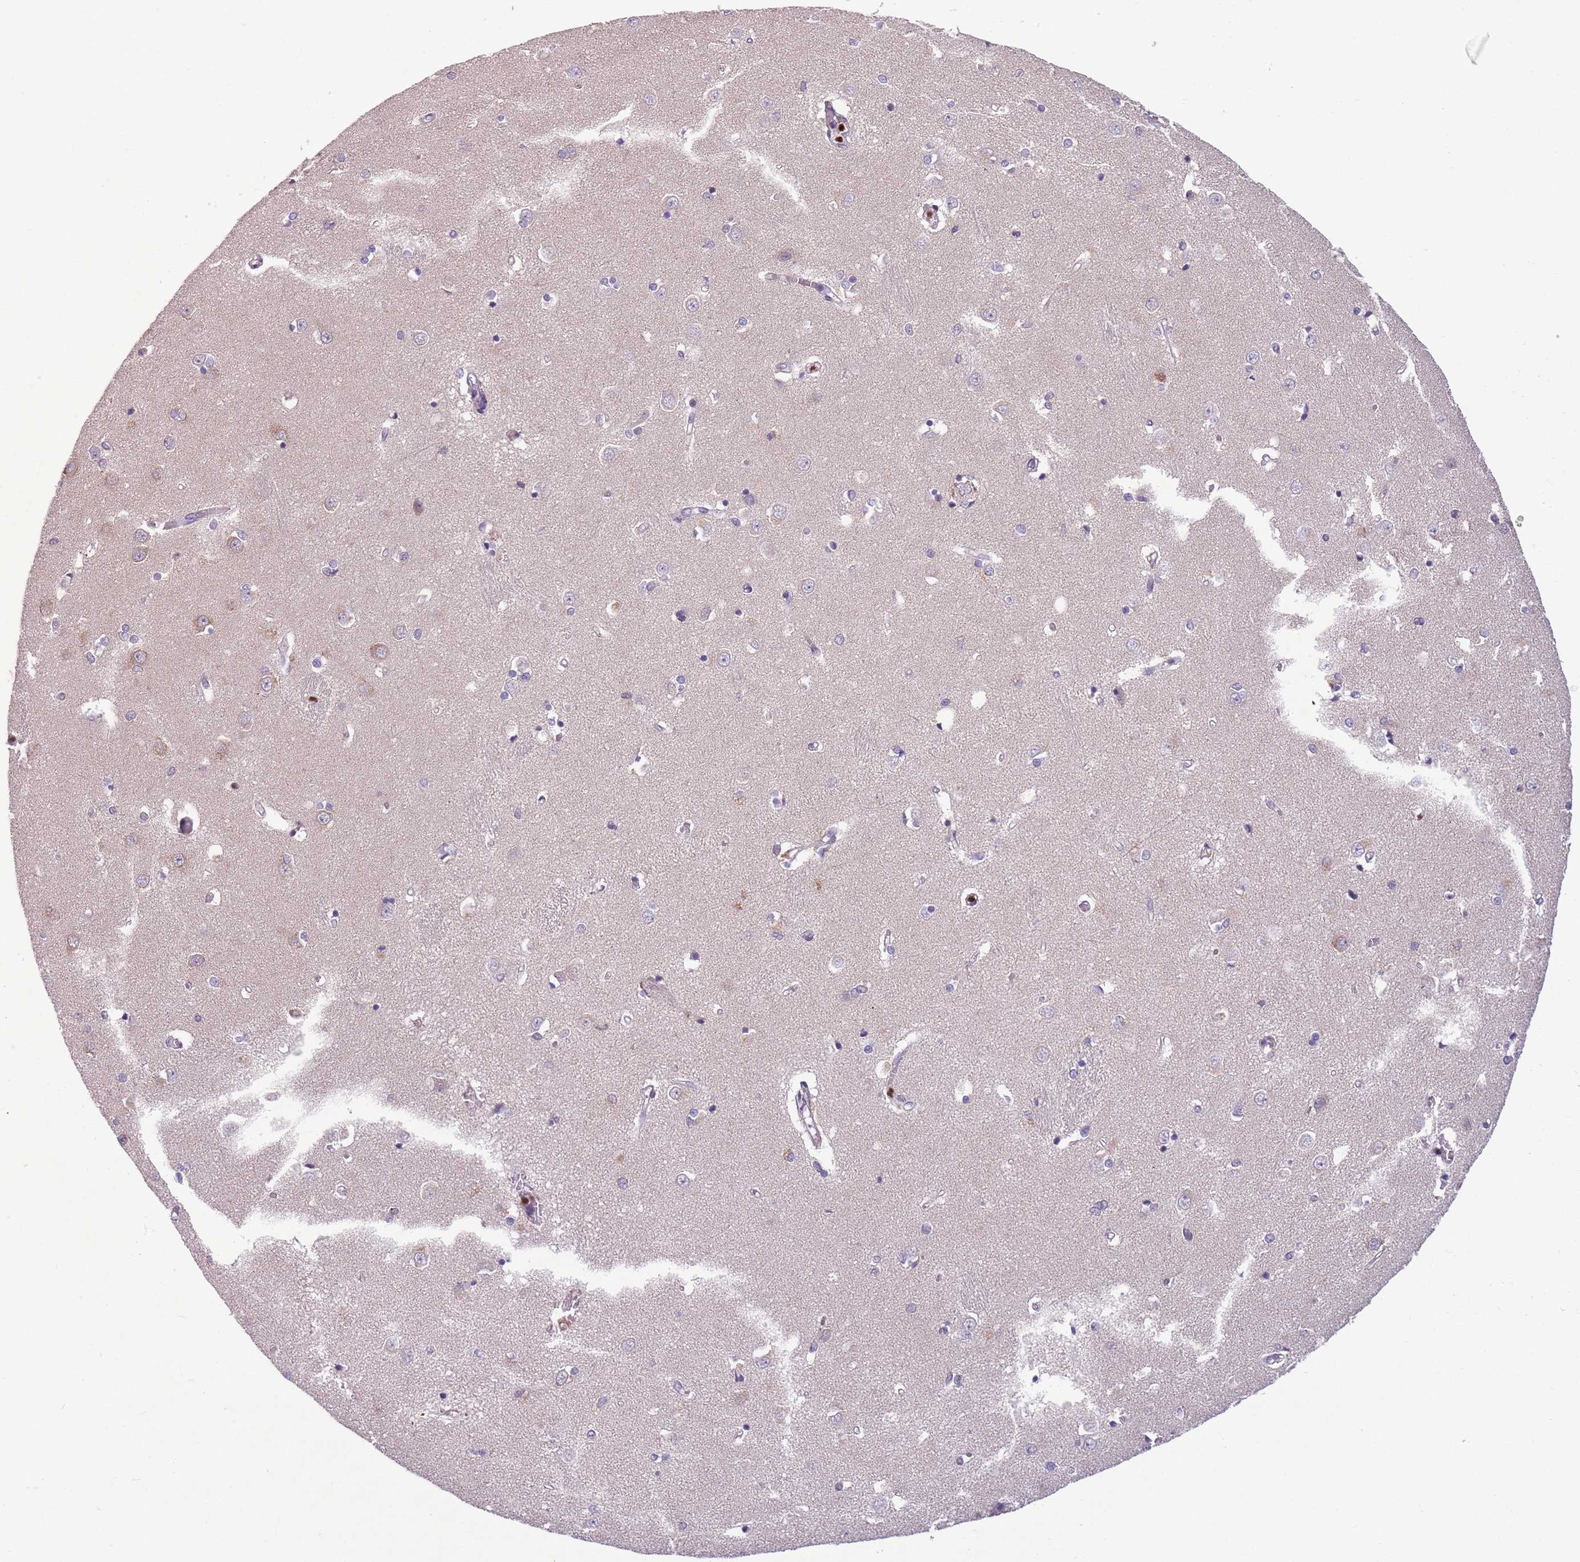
{"staining": {"intensity": "negative", "quantity": "none", "location": "none"}, "tissue": "caudate", "cell_type": "Glial cells", "image_type": "normal", "snomed": [{"axis": "morphology", "description": "Normal tissue, NOS"}, {"axis": "topography", "description": "Lateral ventricle wall"}], "caption": "A high-resolution photomicrograph shows immunohistochemistry staining of unremarkable caudate, which demonstrates no significant staining in glial cells.", "gene": "ADCY7", "patient": {"sex": "male", "age": 37}}